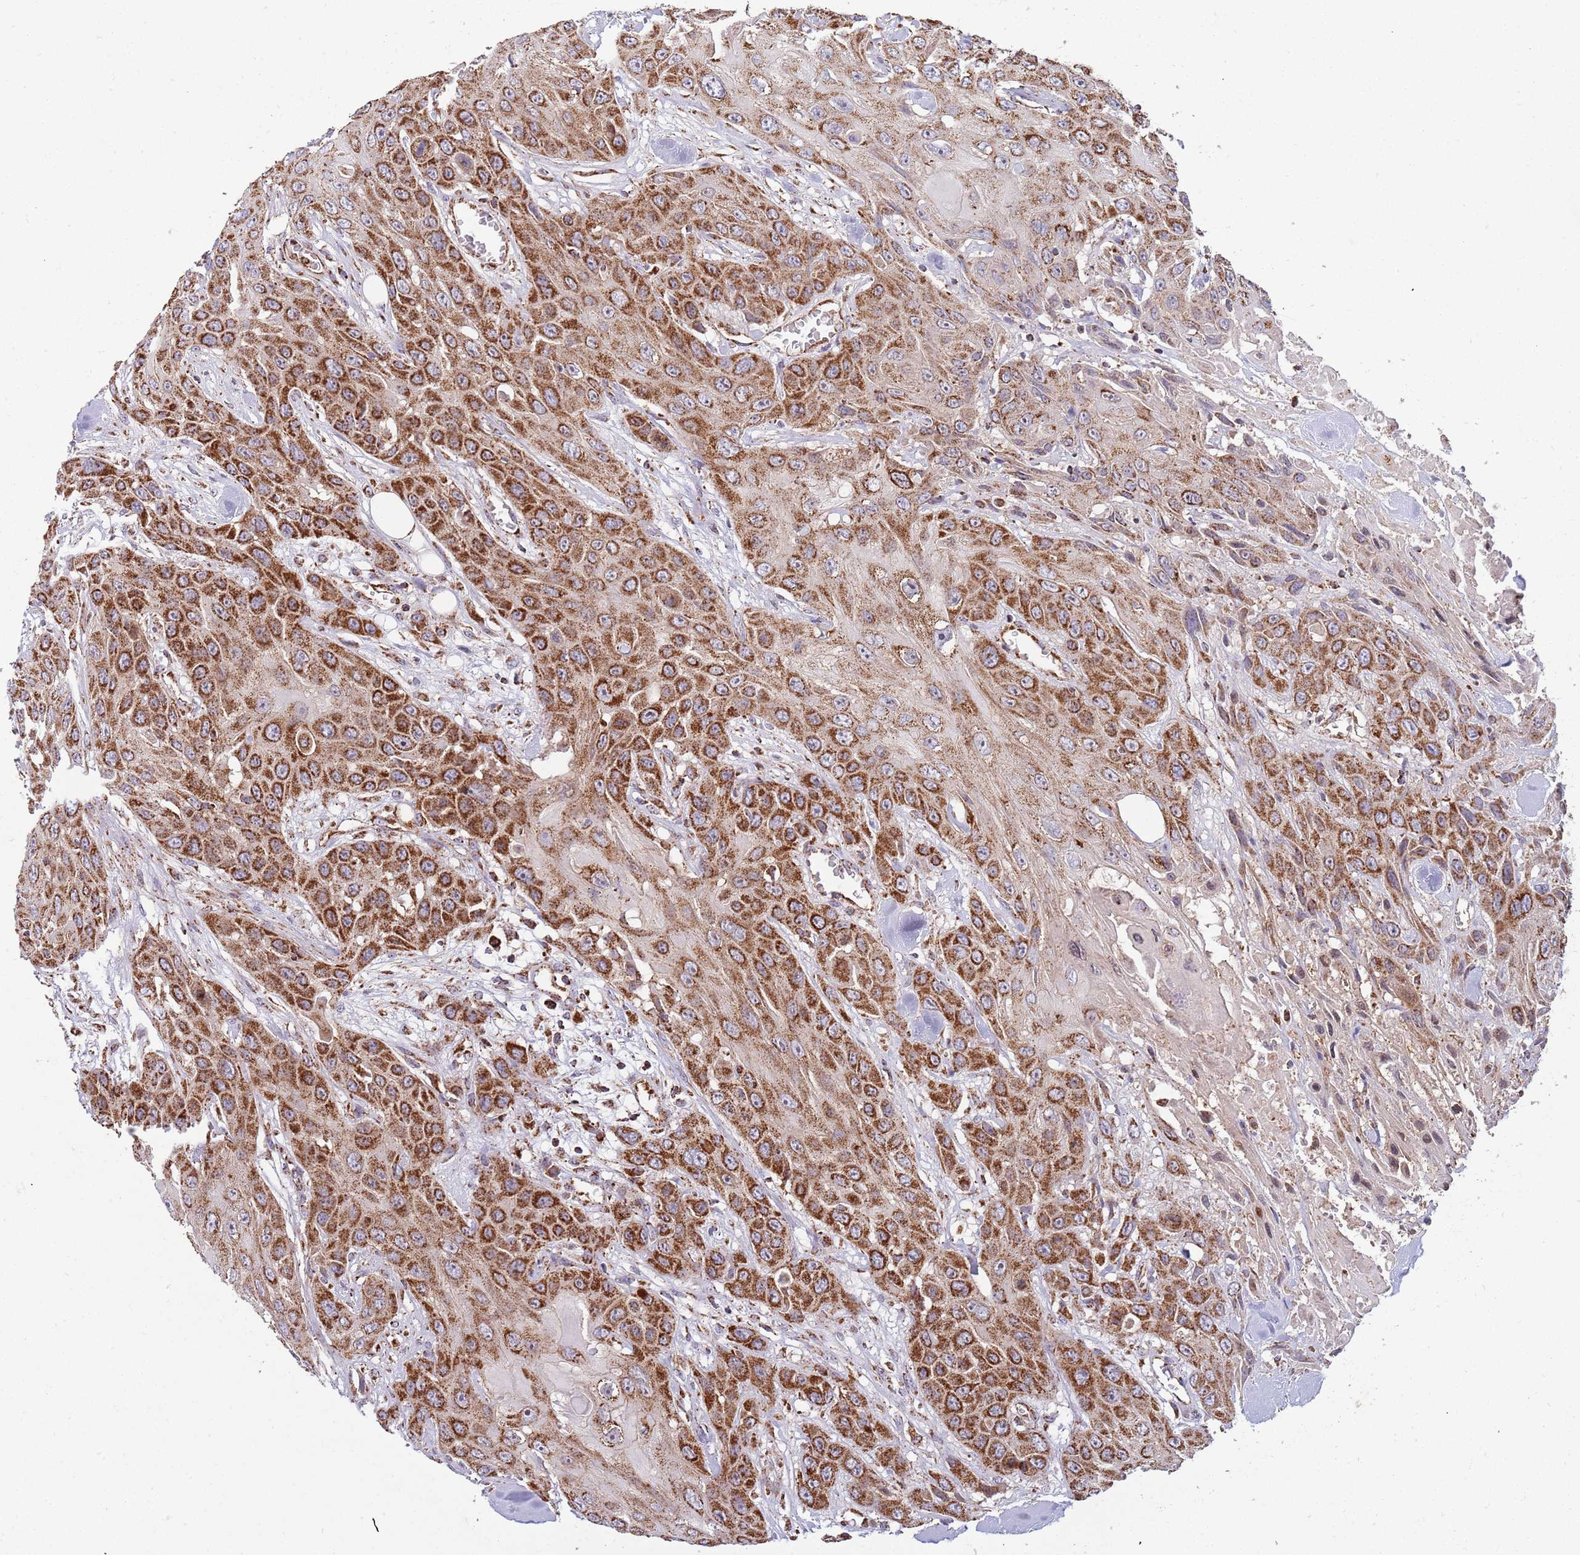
{"staining": {"intensity": "strong", "quantity": ">75%", "location": "cytoplasmic/membranous"}, "tissue": "head and neck cancer", "cell_type": "Tumor cells", "image_type": "cancer", "snomed": [{"axis": "morphology", "description": "Squamous cell carcinoma, NOS"}, {"axis": "topography", "description": "Head-Neck"}], "caption": "The photomicrograph shows immunohistochemical staining of head and neck cancer (squamous cell carcinoma). There is strong cytoplasmic/membranous staining is present in approximately >75% of tumor cells.", "gene": "VPS16", "patient": {"sex": "male", "age": 81}}